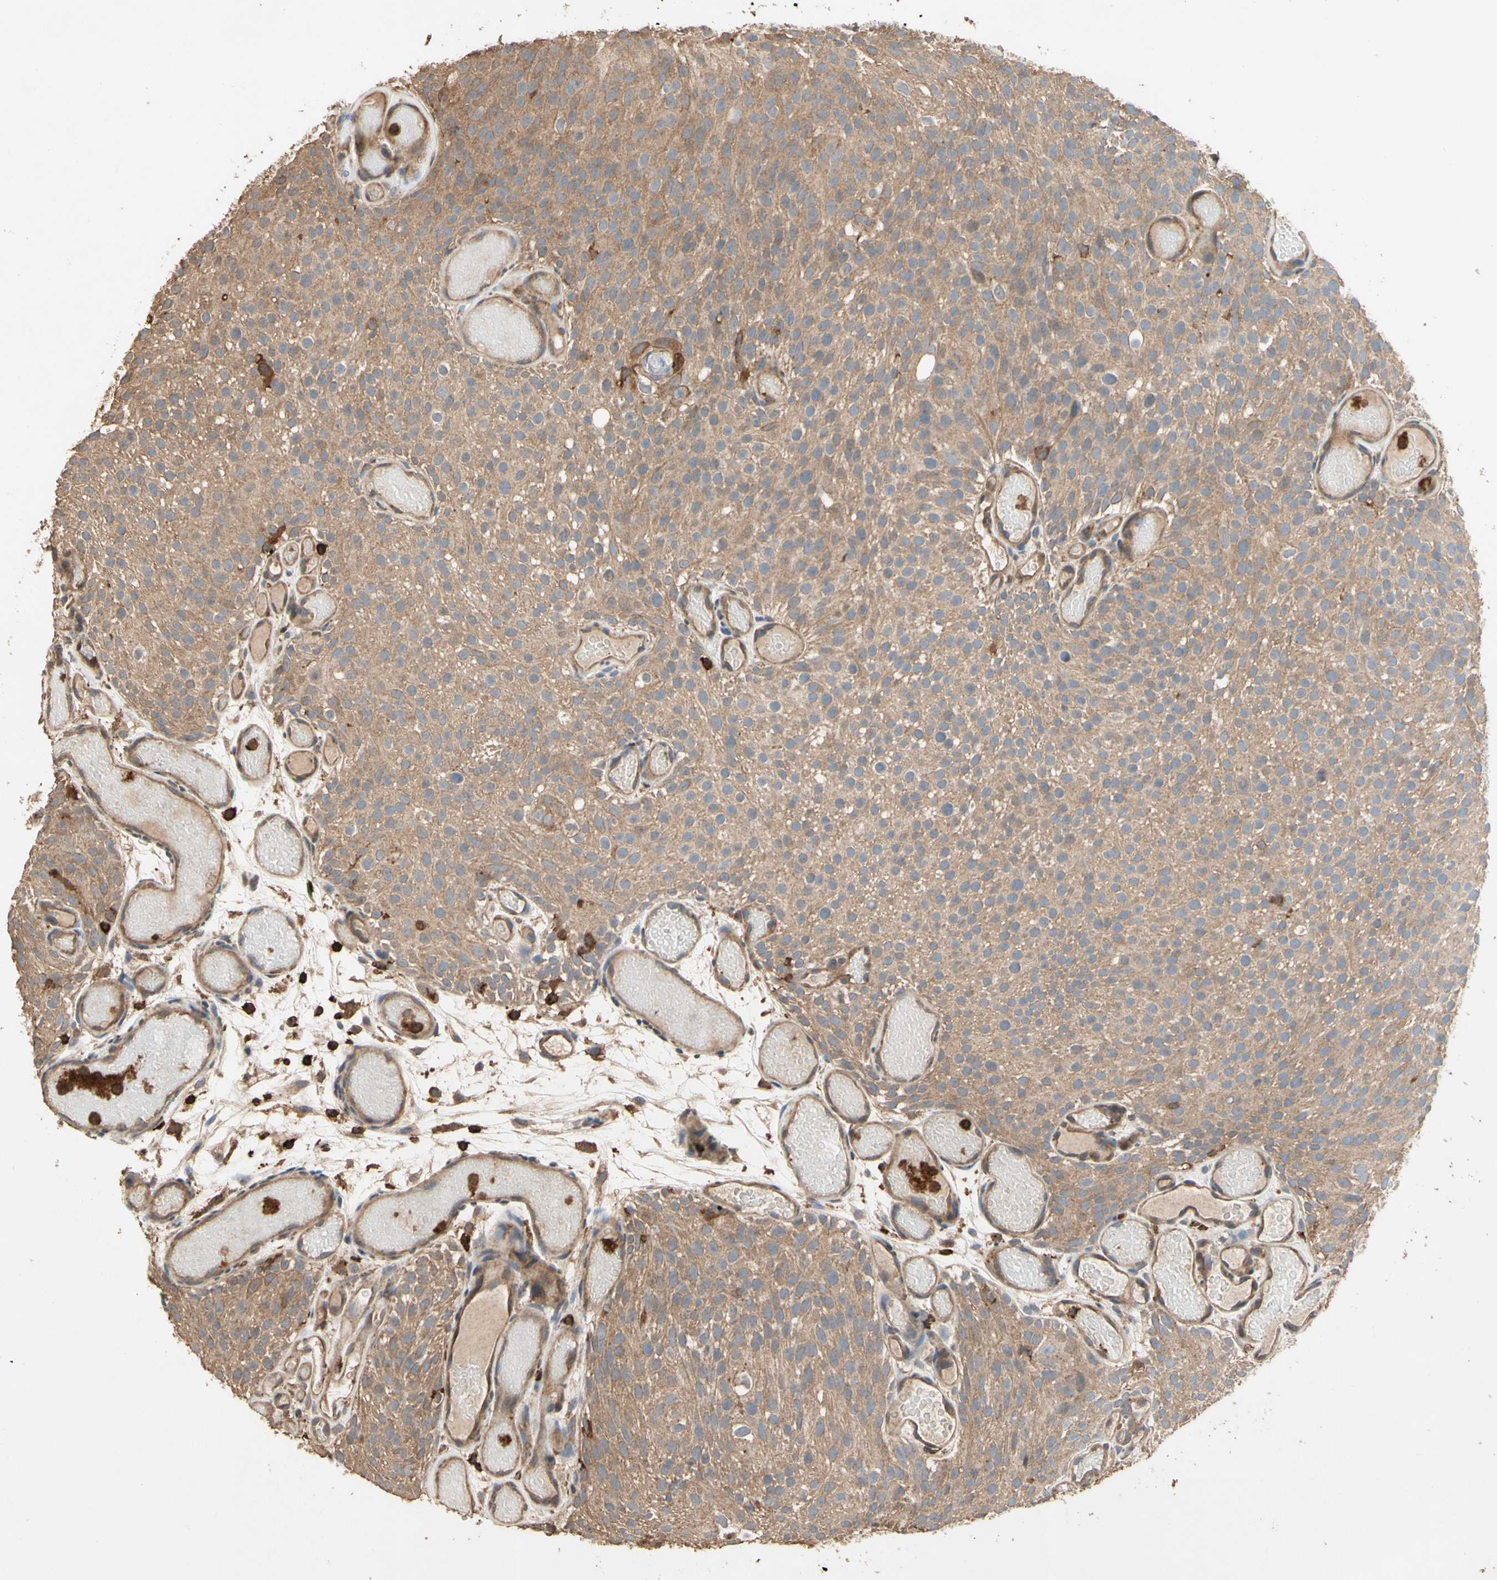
{"staining": {"intensity": "moderate", "quantity": ">75%", "location": "cytoplasmic/membranous"}, "tissue": "urothelial cancer", "cell_type": "Tumor cells", "image_type": "cancer", "snomed": [{"axis": "morphology", "description": "Urothelial carcinoma, Low grade"}, {"axis": "topography", "description": "Urinary bladder"}], "caption": "A micrograph of urothelial cancer stained for a protein displays moderate cytoplasmic/membranous brown staining in tumor cells. (DAB (3,3'-diaminobenzidine) IHC with brightfield microscopy, high magnification).", "gene": "MAP3K10", "patient": {"sex": "male", "age": 78}}